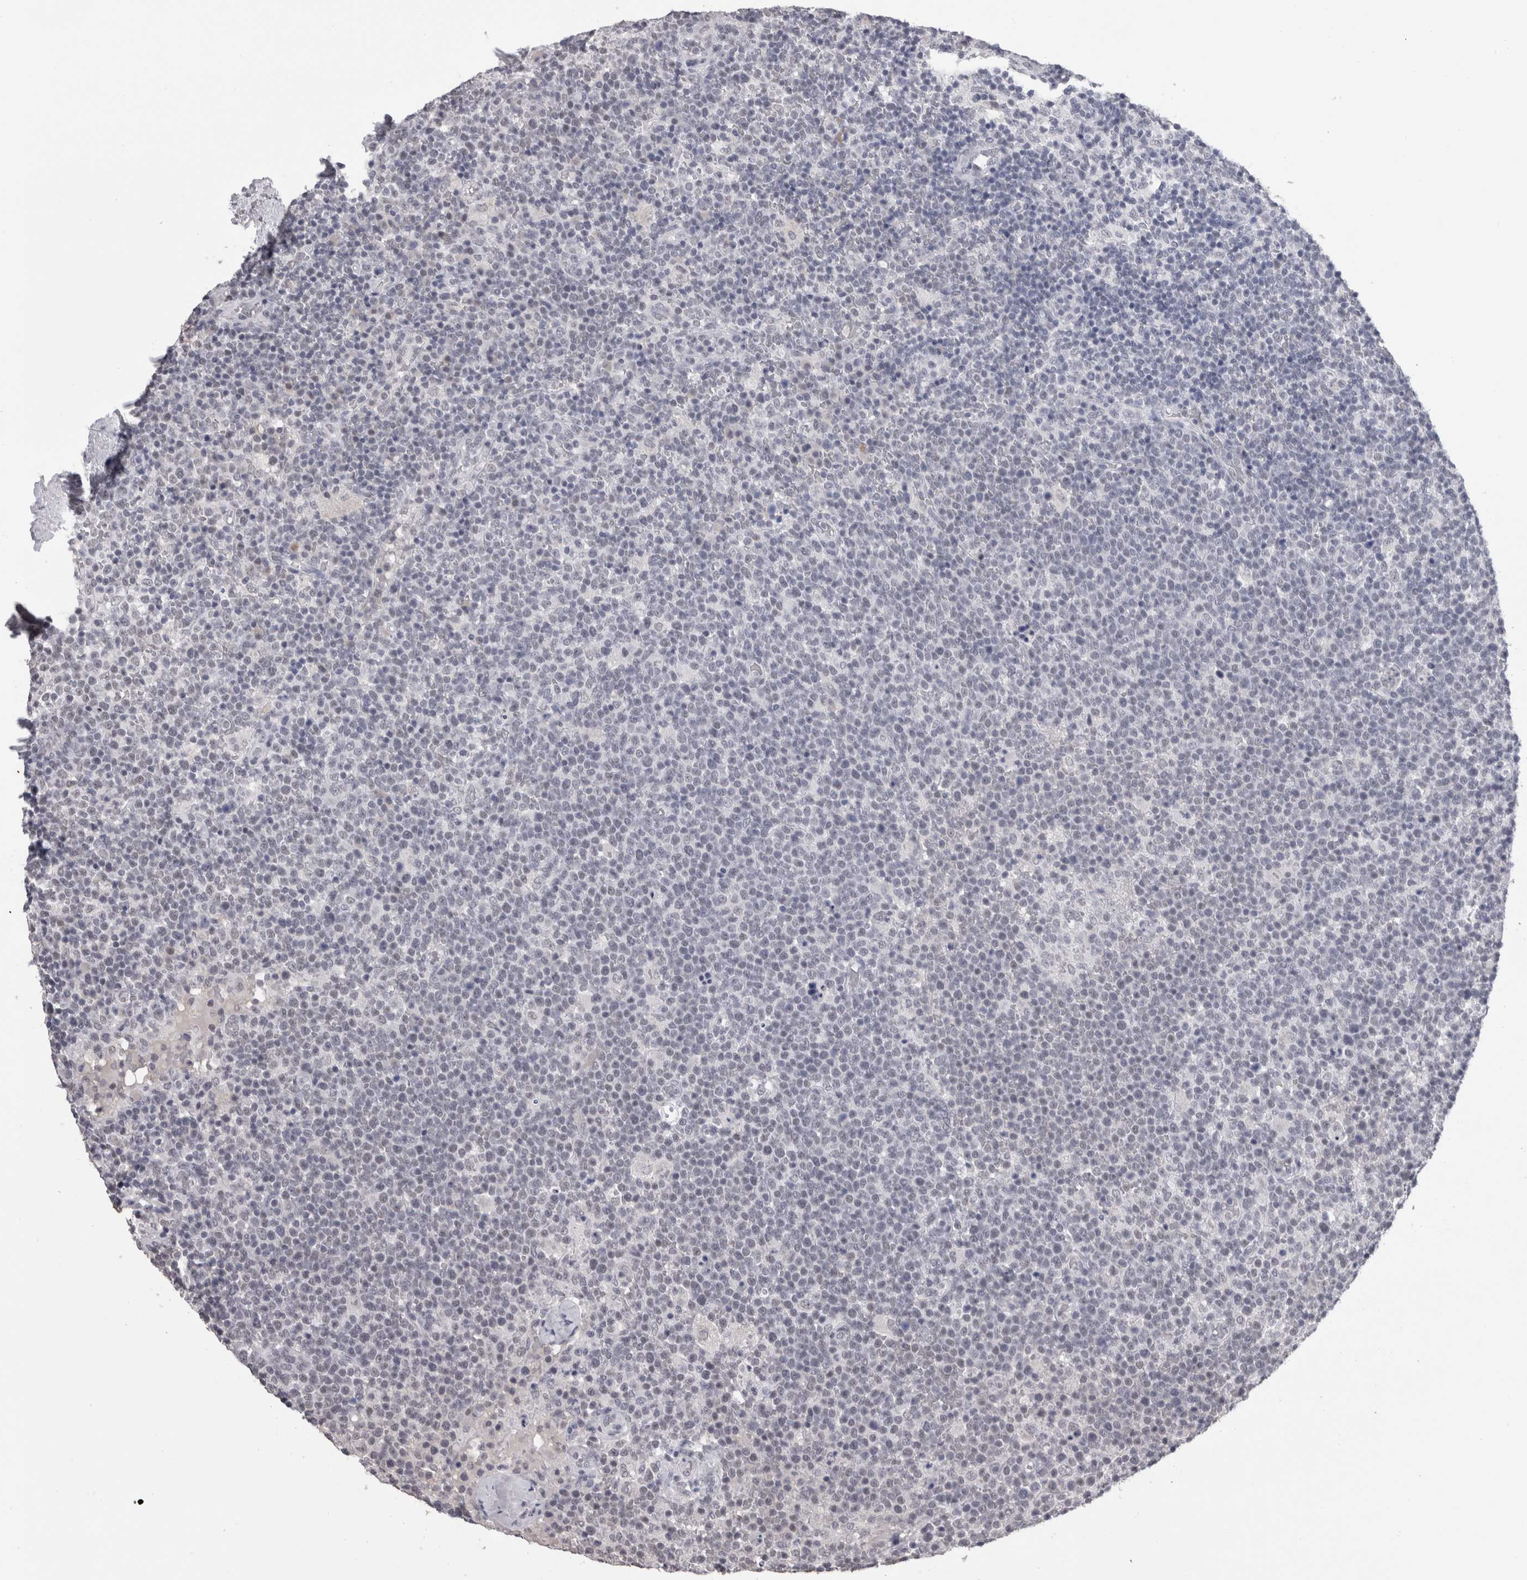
{"staining": {"intensity": "negative", "quantity": "none", "location": "none"}, "tissue": "lymphoma", "cell_type": "Tumor cells", "image_type": "cancer", "snomed": [{"axis": "morphology", "description": "Malignant lymphoma, non-Hodgkin's type, High grade"}, {"axis": "topography", "description": "Lymph node"}], "caption": "There is no significant staining in tumor cells of lymphoma. (Stains: DAB (3,3'-diaminobenzidine) IHC with hematoxylin counter stain, Microscopy: brightfield microscopy at high magnification).", "gene": "DDX17", "patient": {"sex": "male", "age": 61}}